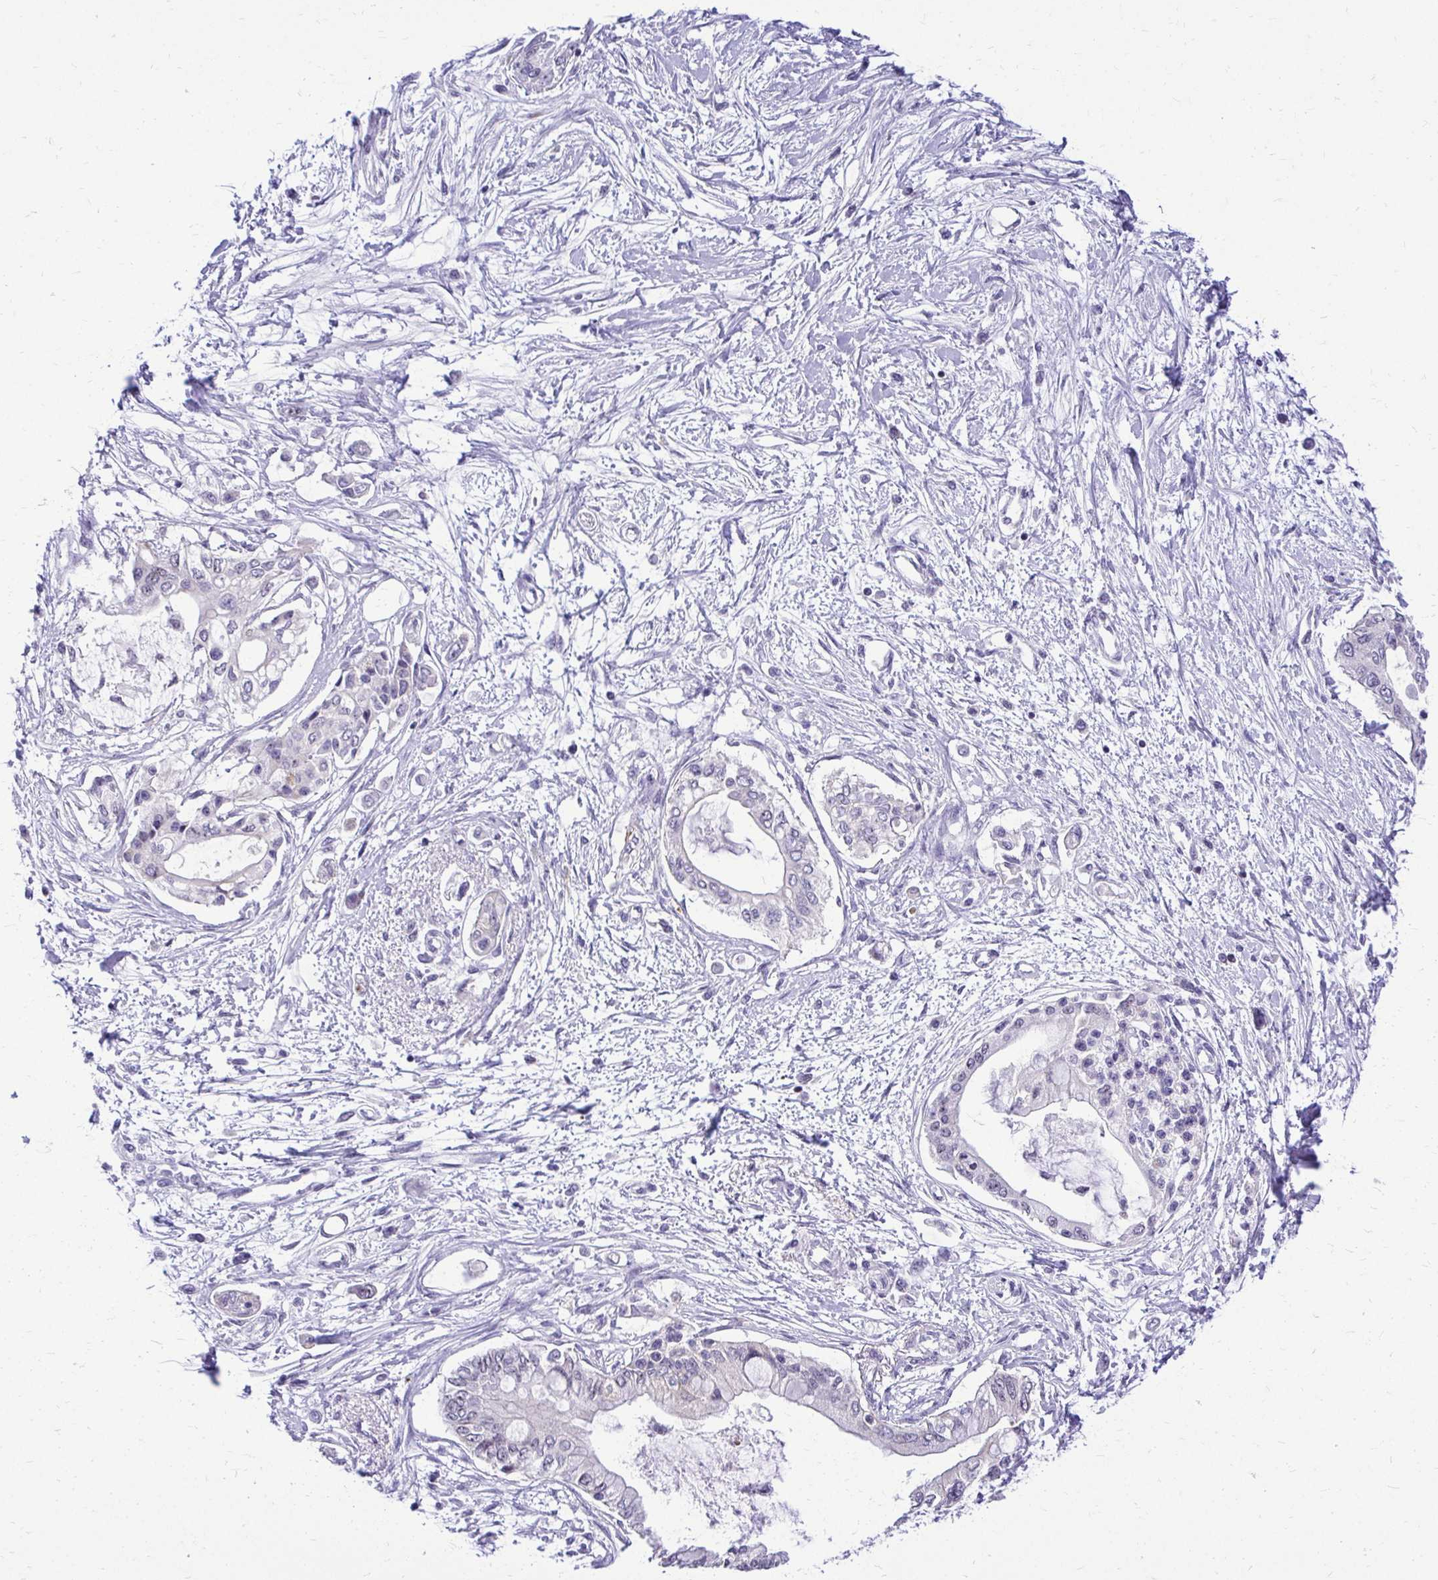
{"staining": {"intensity": "negative", "quantity": "none", "location": "none"}, "tissue": "pancreatic cancer", "cell_type": "Tumor cells", "image_type": "cancer", "snomed": [{"axis": "morphology", "description": "Adenocarcinoma, NOS"}, {"axis": "topography", "description": "Pancreas"}], "caption": "Immunohistochemistry image of neoplastic tissue: pancreatic cancer stained with DAB reveals no significant protein staining in tumor cells.", "gene": "NIFK", "patient": {"sex": "female", "age": 77}}